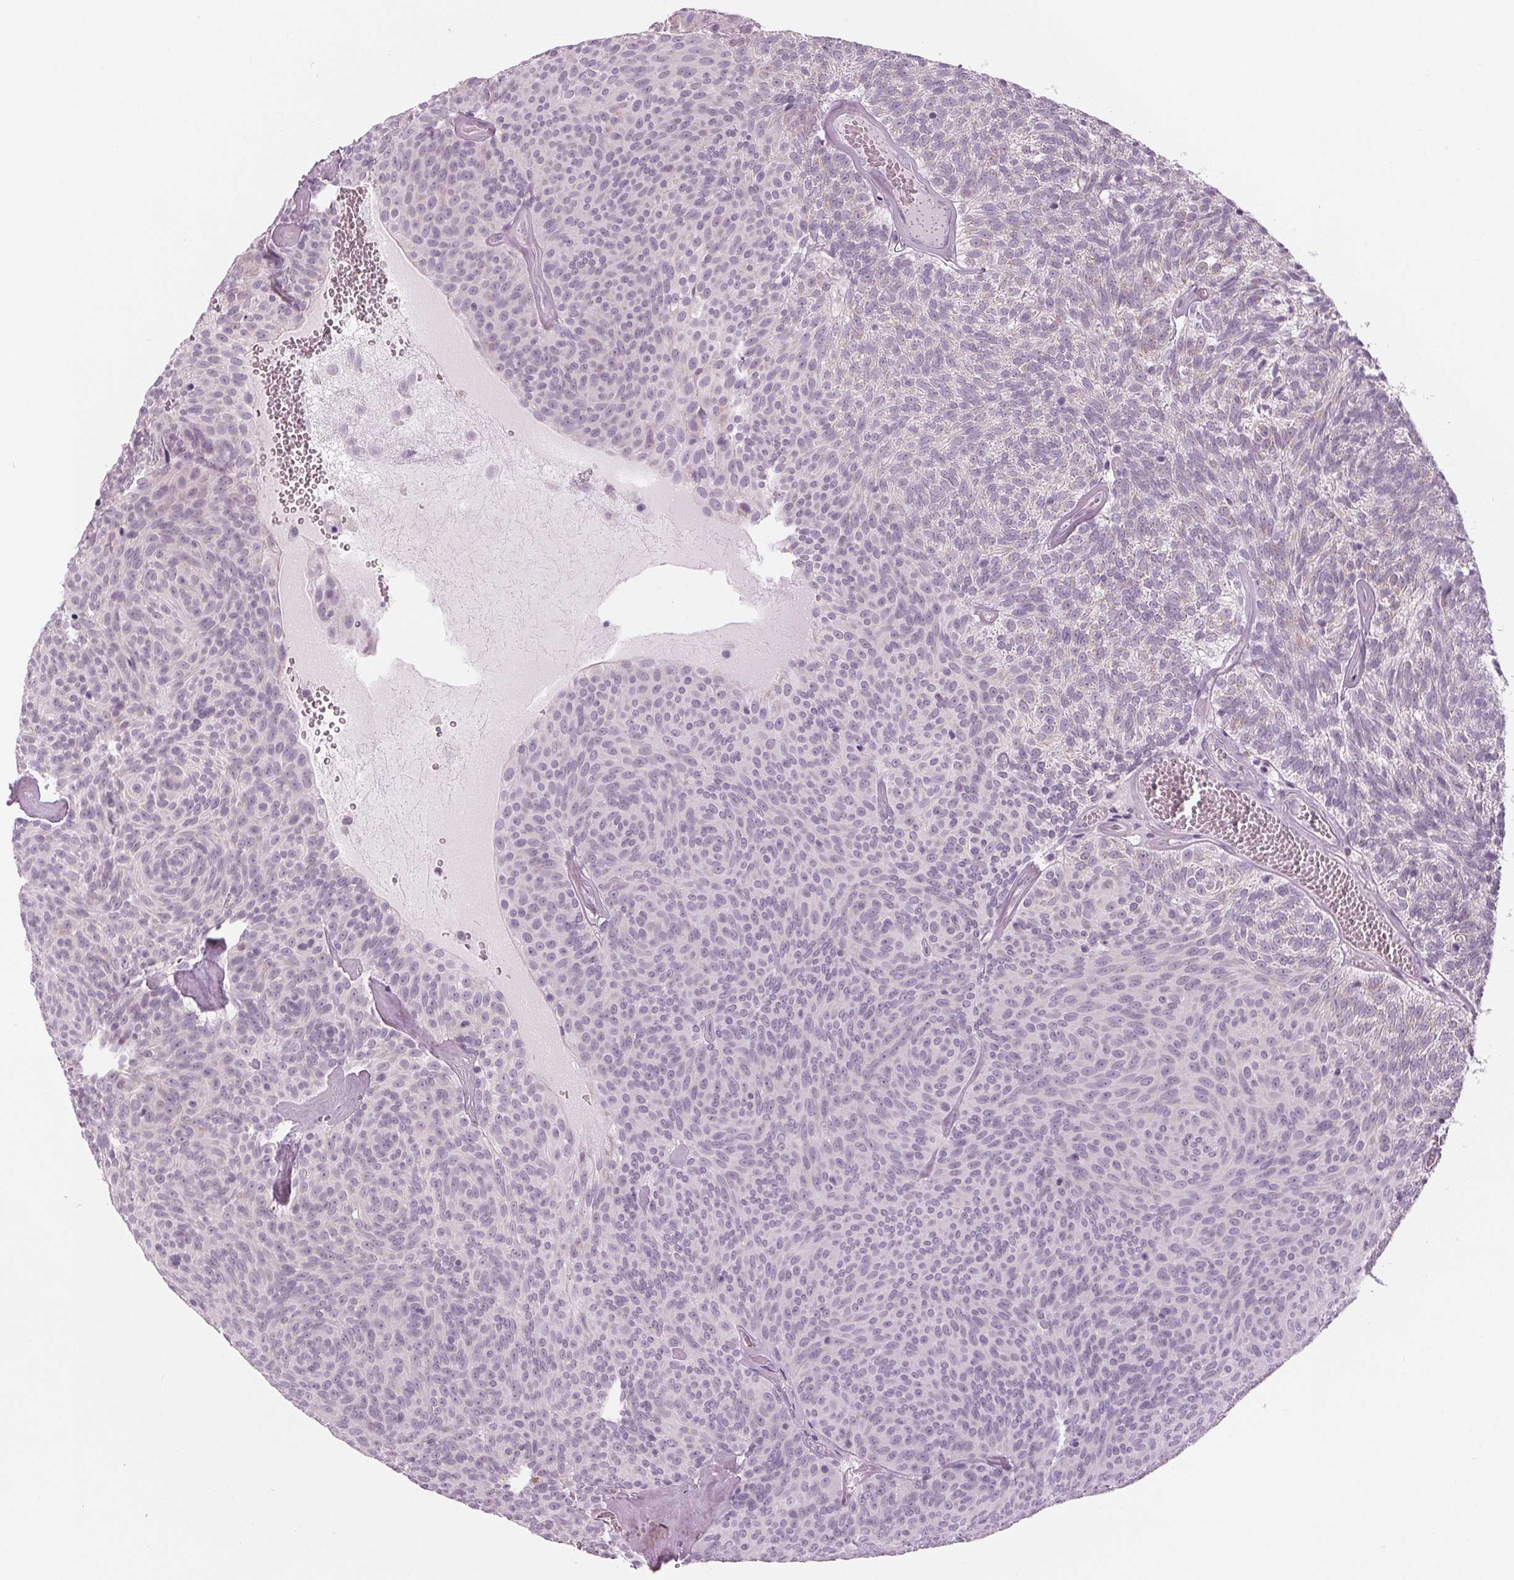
{"staining": {"intensity": "negative", "quantity": "none", "location": "none"}, "tissue": "urothelial cancer", "cell_type": "Tumor cells", "image_type": "cancer", "snomed": [{"axis": "morphology", "description": "Urothelial carcinoma, Low grade"}, {"axis": "topography", "description": "Urinary bladder"}], "caption": "A high-resolution histopathology image shows immunohistochemistry (IHC) staining of urothelial cancer, which exhibits no significant positivity in tumor cells.", "gene": "SAMD4A", "patient": {"sex": "male", "age": 77}}